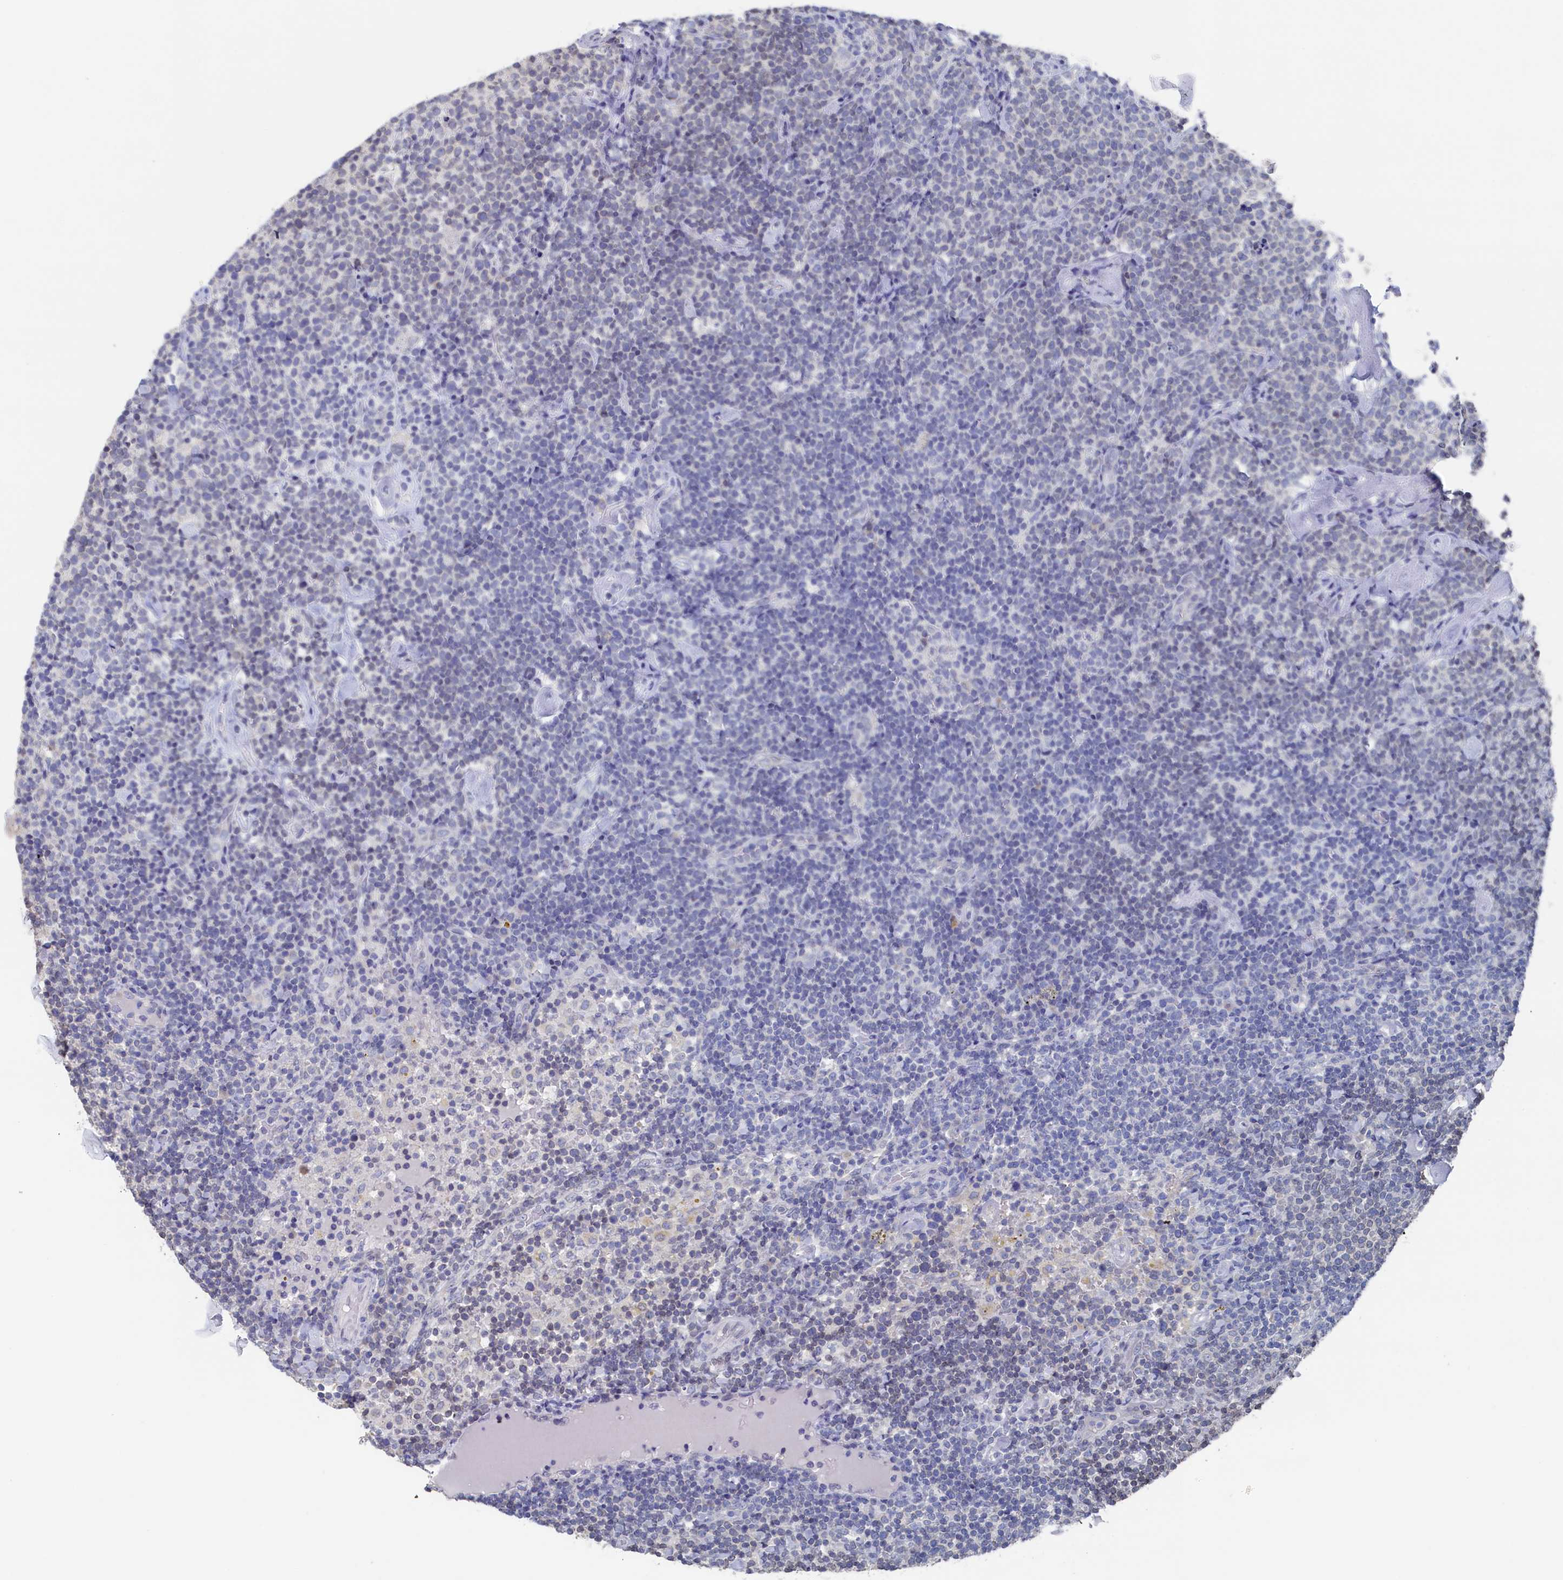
{"staining": {"intensity": "negative", "quantity": "none", "location": "none"}, "tissue": "lymphoma", "cell_type": "Tumor cells", "image_type": "cancer", "snomed": [{"axis": "morphology", "description": "Malignant lymphoma, non-Hodgkin's type, High grade"}, {"axis": "topography", "description": "Lymph node"}], "caption": "Immunohistochemical staining of human lymphoma reveals no significant positivity in tumor cells.", "gene": "C11orf54", "patient": {"sex": "male", "age": 61}}